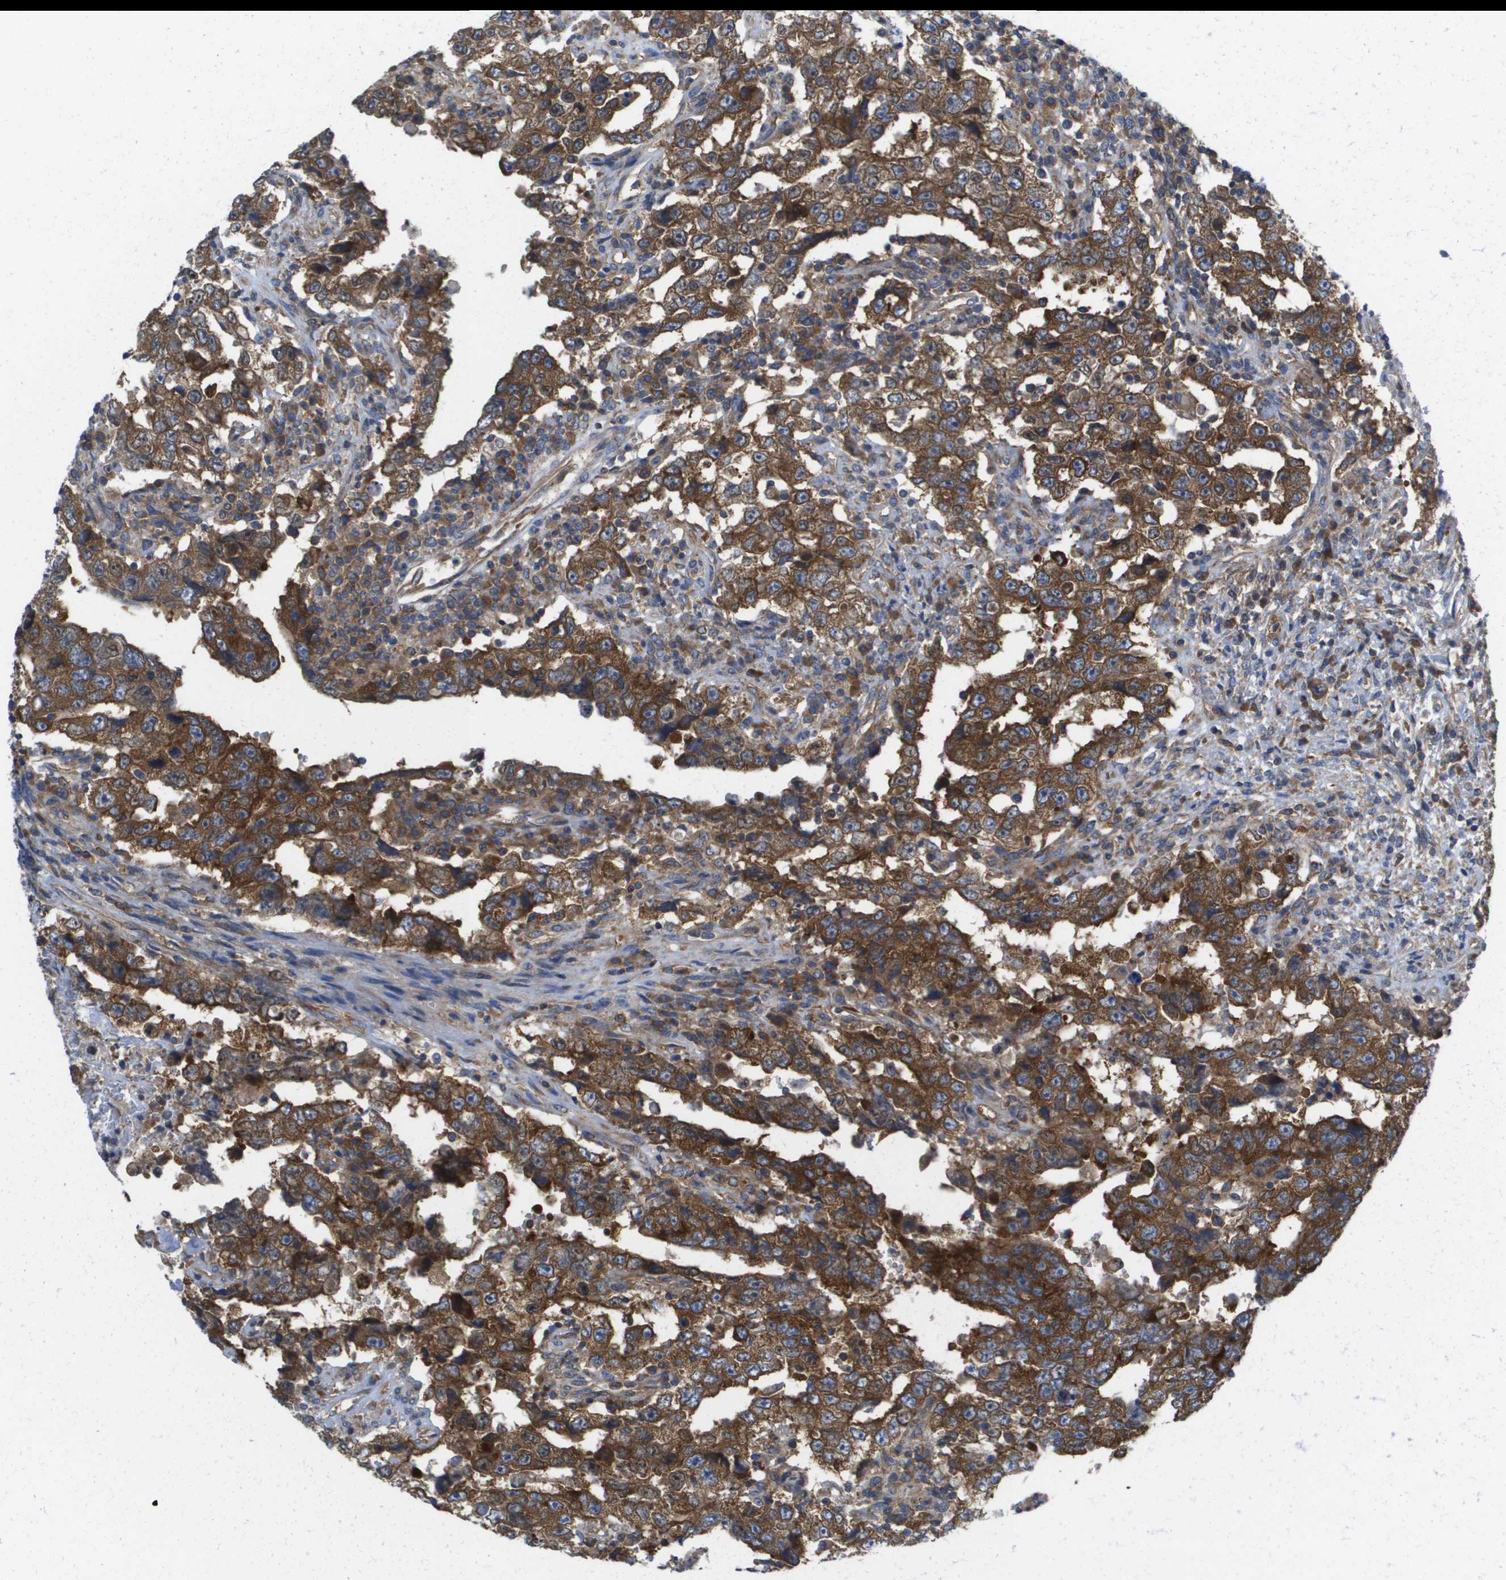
{"staining": {"intensity": "strong", "quantity": ">75%", "location": "cytoplasmic/membranous"}, "tissue": "testis cancer", "cell_type": "Tumor cells", "image_type": "cancer", "snomed": [{"axis": "morphology", "description": "Carcinoma, Embryonal, NOS"}, {"axis": "topography", "description": "Testis"}], "caption": "Protein analysis of testis cancer (embryonal carcinoma) tissue exhibits strong cytoplasmic/membranous expression in about >75% of tumor cells. The staining was performed using DAB (3,3'-diaminobenzidine), with brown indicating positive protein expression. Nuclei are stained blue with hematoxylin.", "gene": "EIF4G2", "patient": {"sex": "male", "age": 26}}